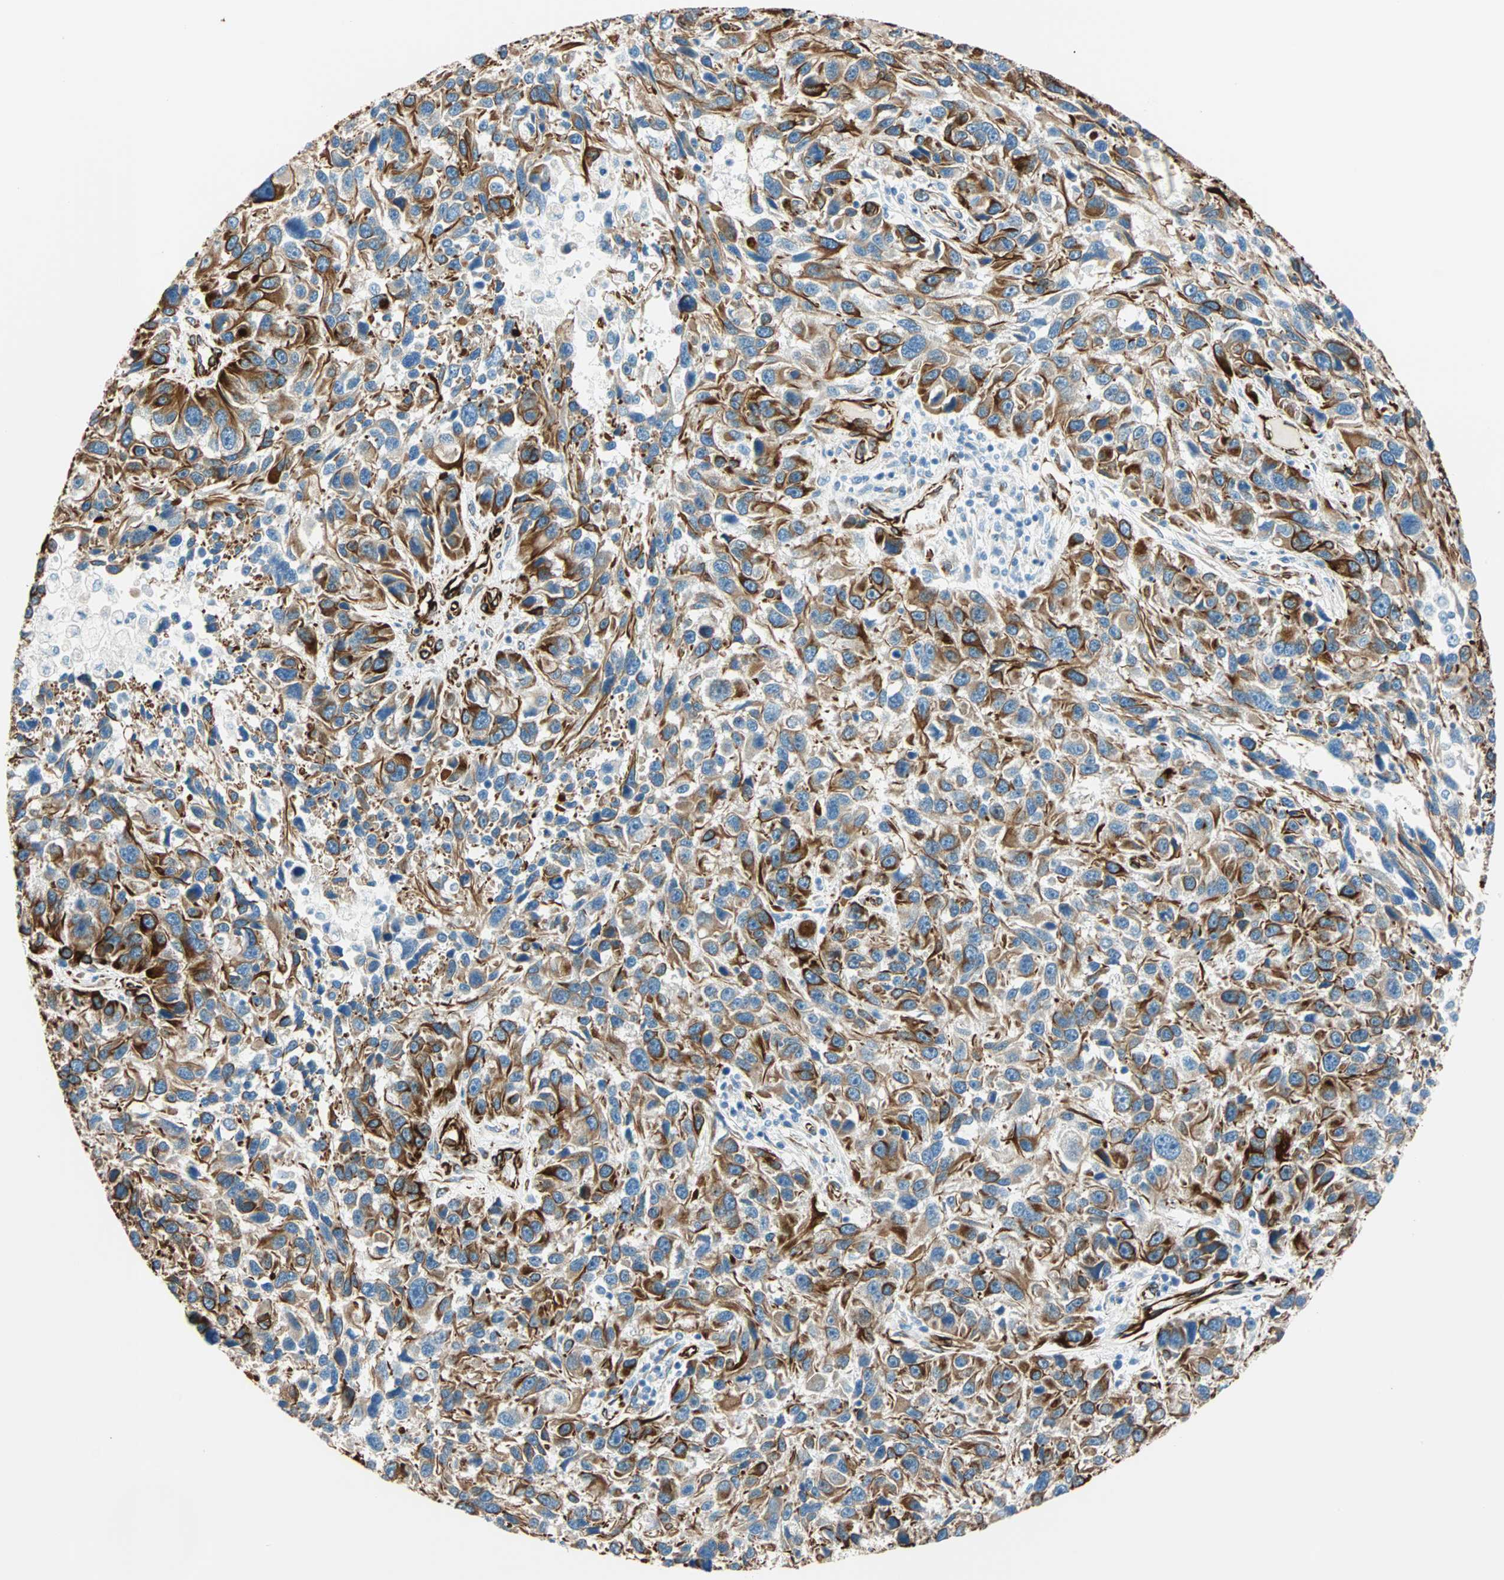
{"staining": {"intensity": "strong", "quantity": ">75%", "location": "cytoplasmic/membranous"}, "tissue": "melanoma", "cell_type": "Tumor cells", "image_type": "cancer", "snomed": [{"axis": "morphology", "description": "Malignant melanoma, NOS"}, {"axis": "topography", "description": "Skin"}], "caption": "Immunohistochemical staining of melanoma exhibits high levels of strong cytoplasmic/membranous protein staining in approximately >75% of tumor cells. The staining is performed using DAB (3,3'-diaminobenzidine) brown chromogen to label protein expression. The nuclei are counter-stained blue using hematoxylin.", "gene": "NES", "patient": {"sex": "male", "age": 53}}